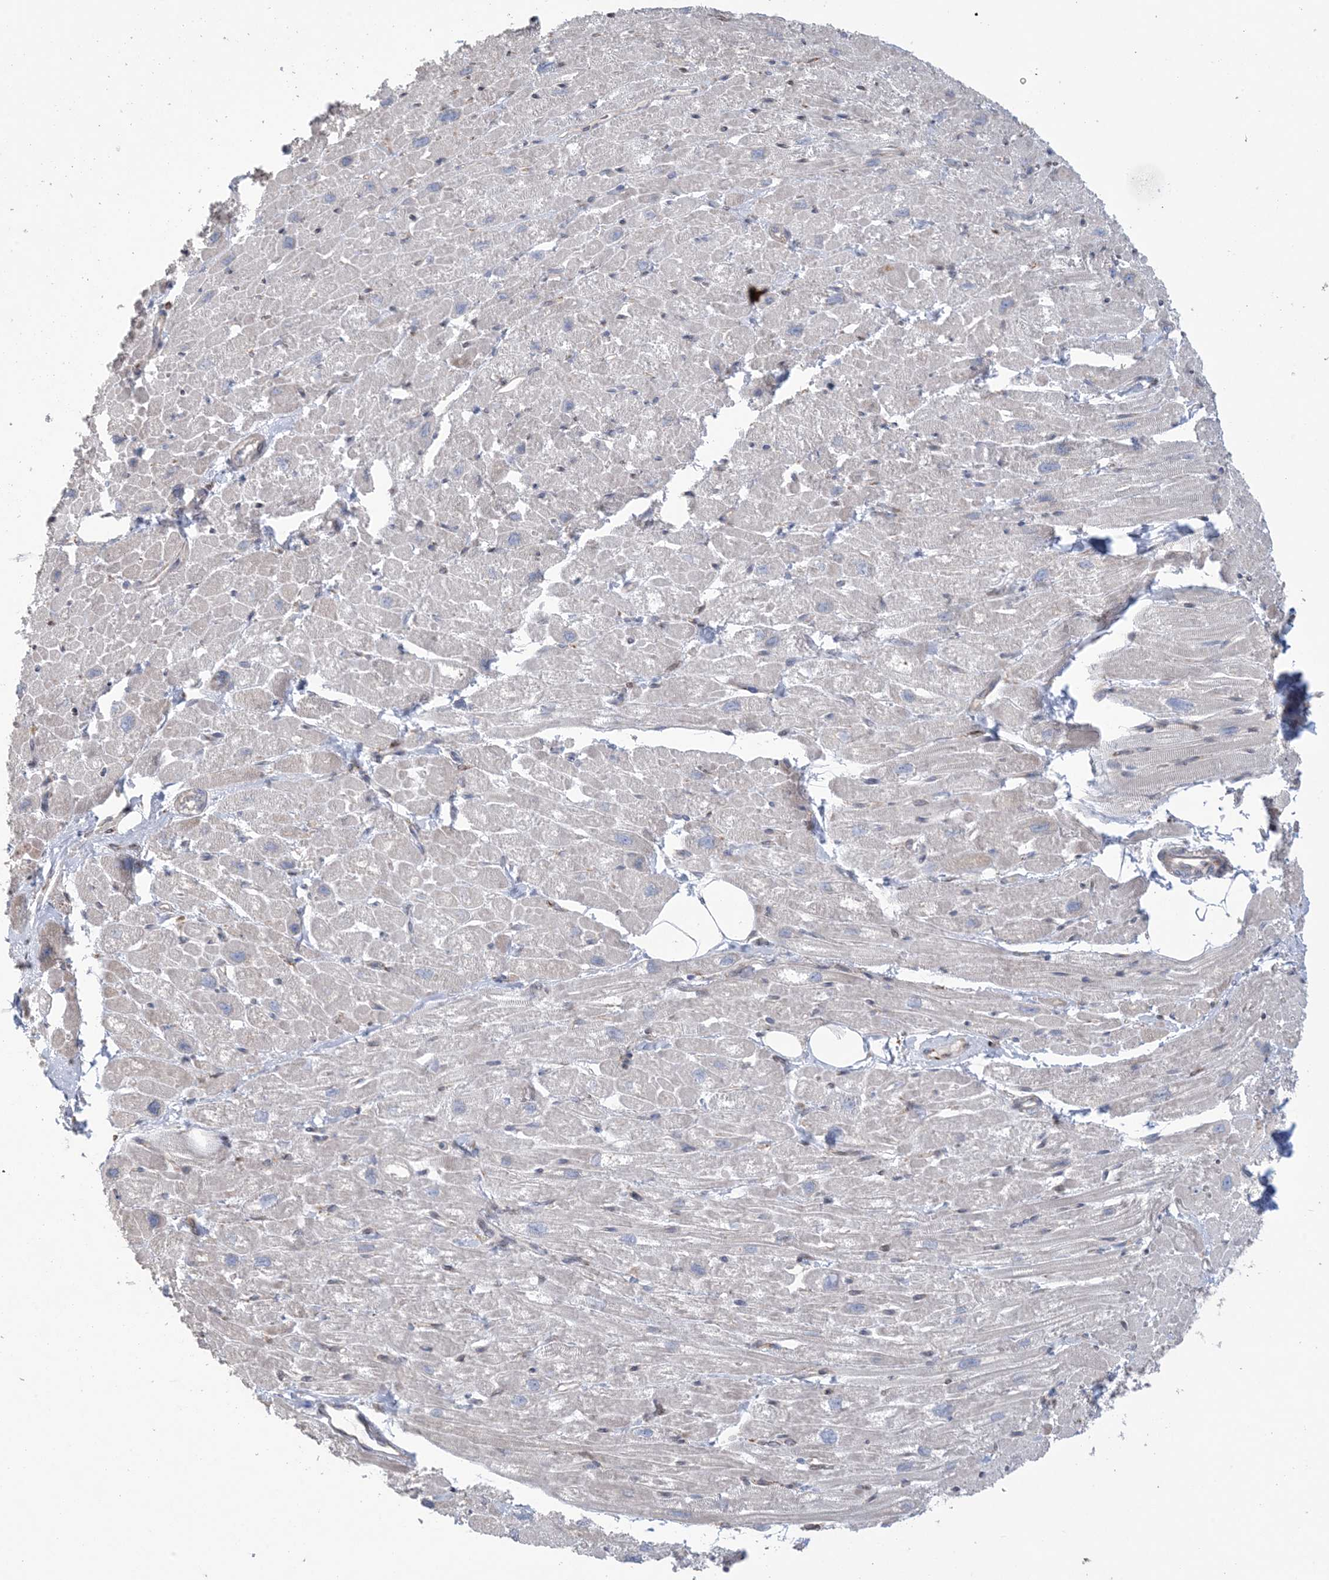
{"staining": {"intensity": "negative", "quantity": "none", "location": "none"}, "tissue": "heart muscle", "cell_type": "Cardiomyocytes", "image_type": "normal", "snomed": [{"axis": "morphology", "description": "Normal tissue, NOS"}, {"axis": "topography", "description": "Heart"}], "caption": "Immunohistochemistry of unremarkable human heart muscle reveals no positivity in cardiomyocytes.", "gene": "SHANK1", "patient": {"sex": "male", "age": 50}}